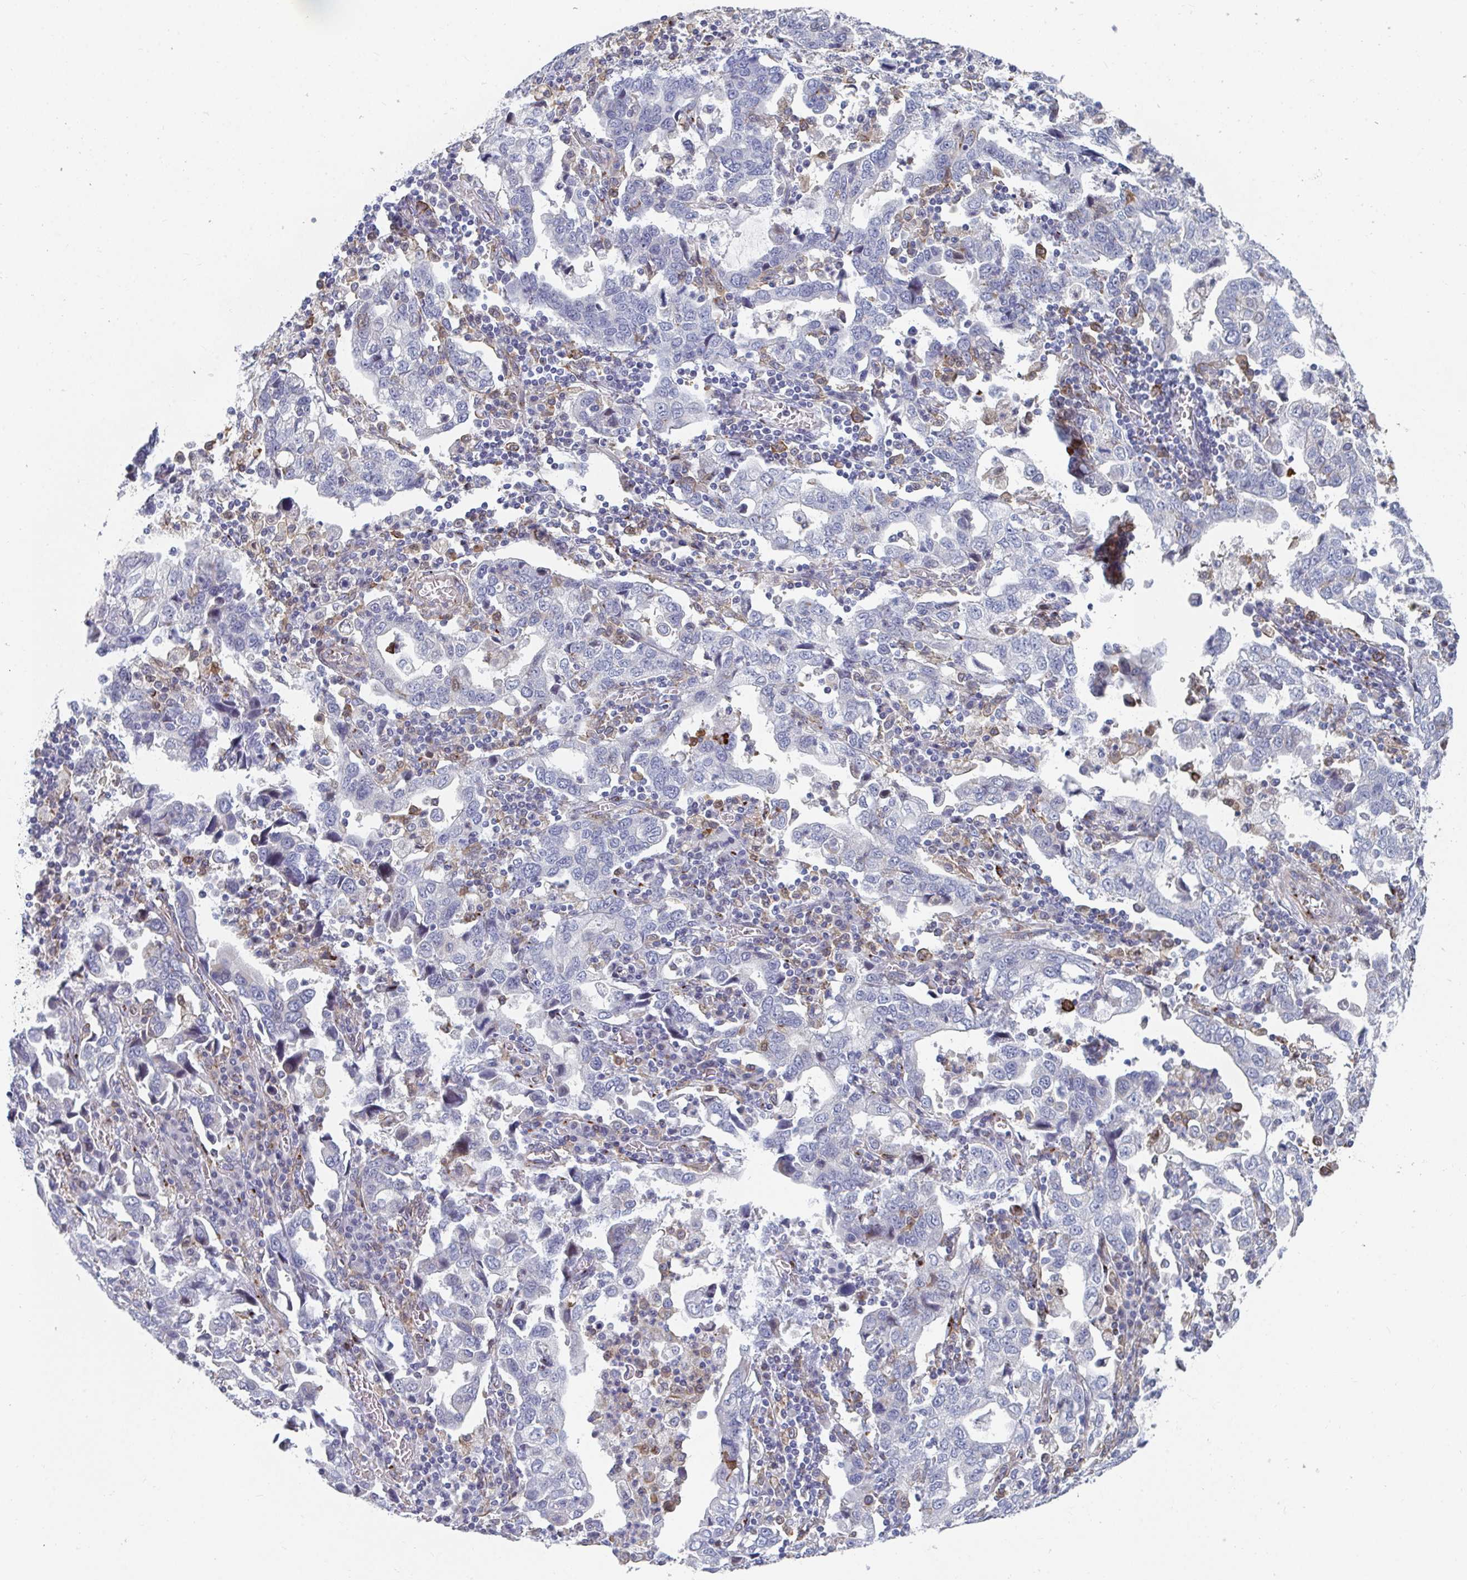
{"staining": {"intensity": "negative", "quantity": "none", "location": "none"}, "tissue": "stomach cancer", "cell_type": "Tumor cells", "image_type": "cancer", "snomed": [{"axis": "morphology", "description": "Adenocarcinoma, NOS"}, {"axis": "topography", "description": "Stomach, upper"}], "caption": "An immunohistochemistry (IHC) histopathology image of stomach cancer is shown. There is no staining in tumor cells of stomach cancer.", "gene": "PSMG1", "patient": {"sex": "male", "age": 85}}